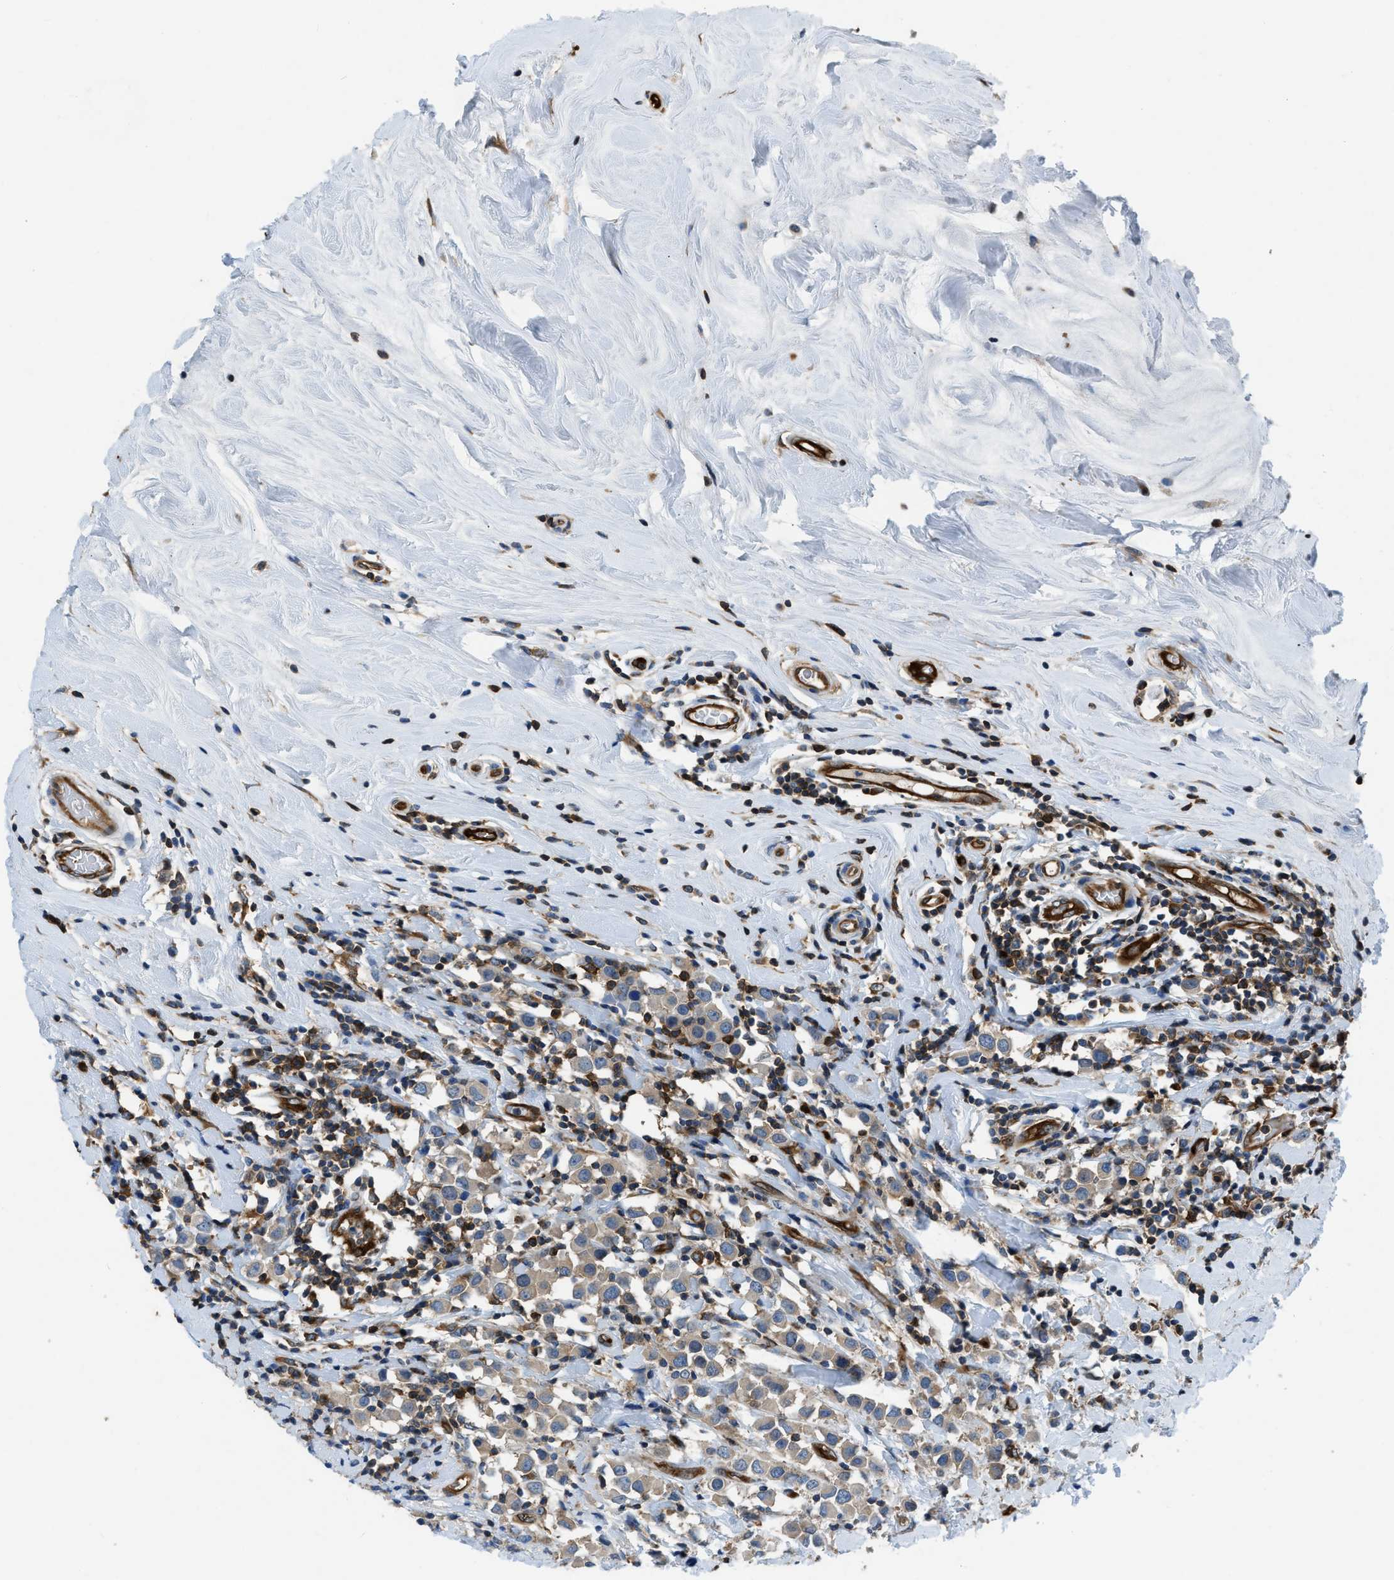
{"staining": {"intensity": "weak", "quantity": ">75%", "location": "cytoplasmic/membranous"}, "tissue": "breast cancer", "cell_type": "Tumor cells", "image_type": "cancer", "snomed": [{"axis": "morphology", "description": "Duct carcinoma"}, {"axis": "topography", "description": "Breast"}], "caption": "Protein positivity by immunohistochemistry shows weak cytoplasmic/membranous positivity in approximately >75% of tumor cells in breast cancer (intraductal carcinoma).", "gene": "PFKP", "patient": {"sex": "female", "age": 61}}